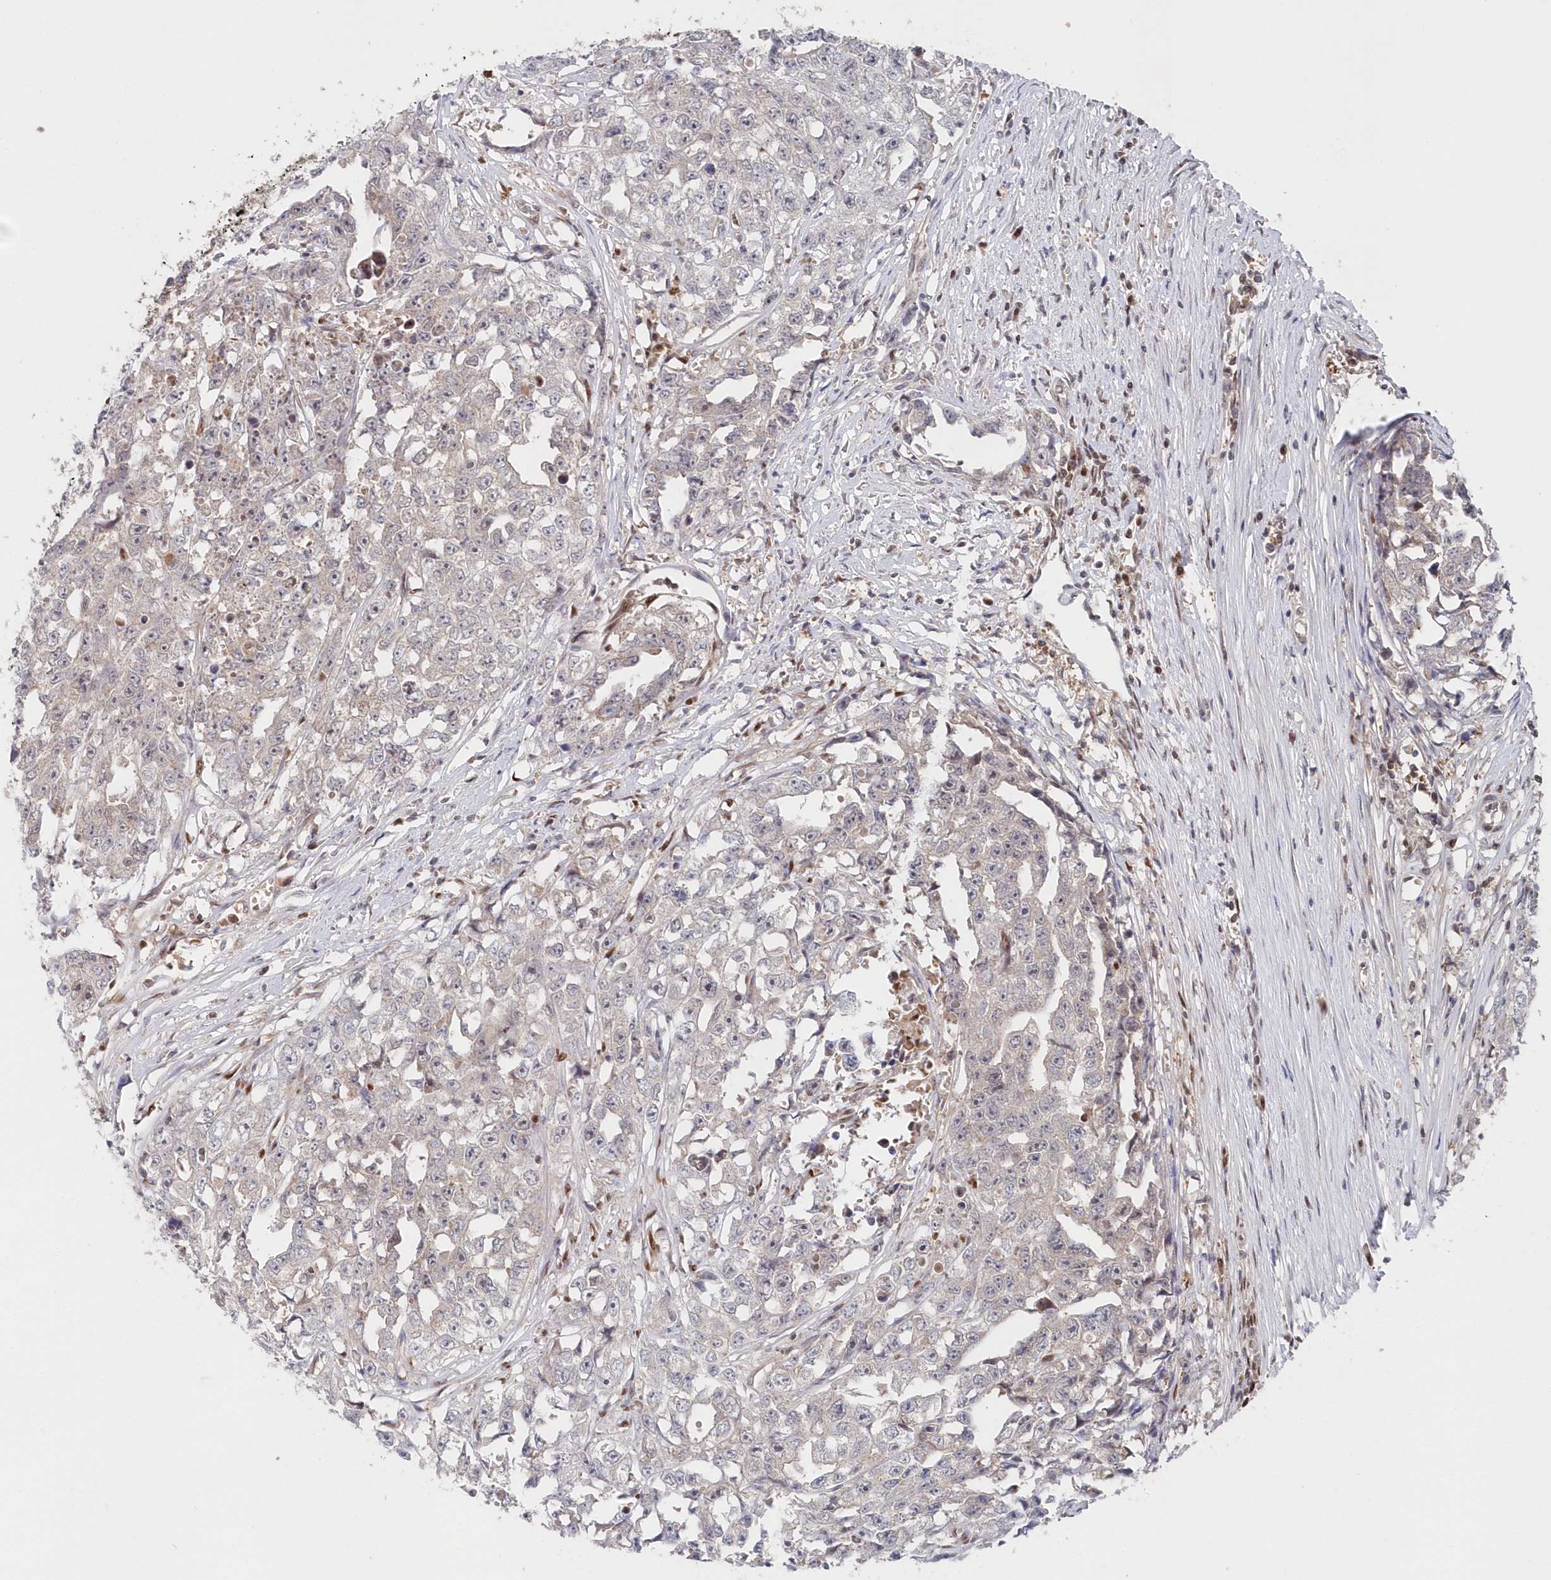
{"staining": {"intensity": "negative", "quantity": "none", "location": "none"}, "tissue": "testis cancer", "cell_type": "Tumor cells", "image_type": "cancer", "snomed": [{"axis": "morphology", "description": "Seminoma, NOS"}, {"axis": "morphology", "description": "Carcinoma, Embryonal, NOS"}, {"axis": "topography", "description": "Testis"}], "caption": "This is an IHC micrograph of testis cancer (embryonal carcinoma). There is no staining in tumor cells.", "gene": "ABHD14B", "patient": {"sex": "male", "age": 43}}